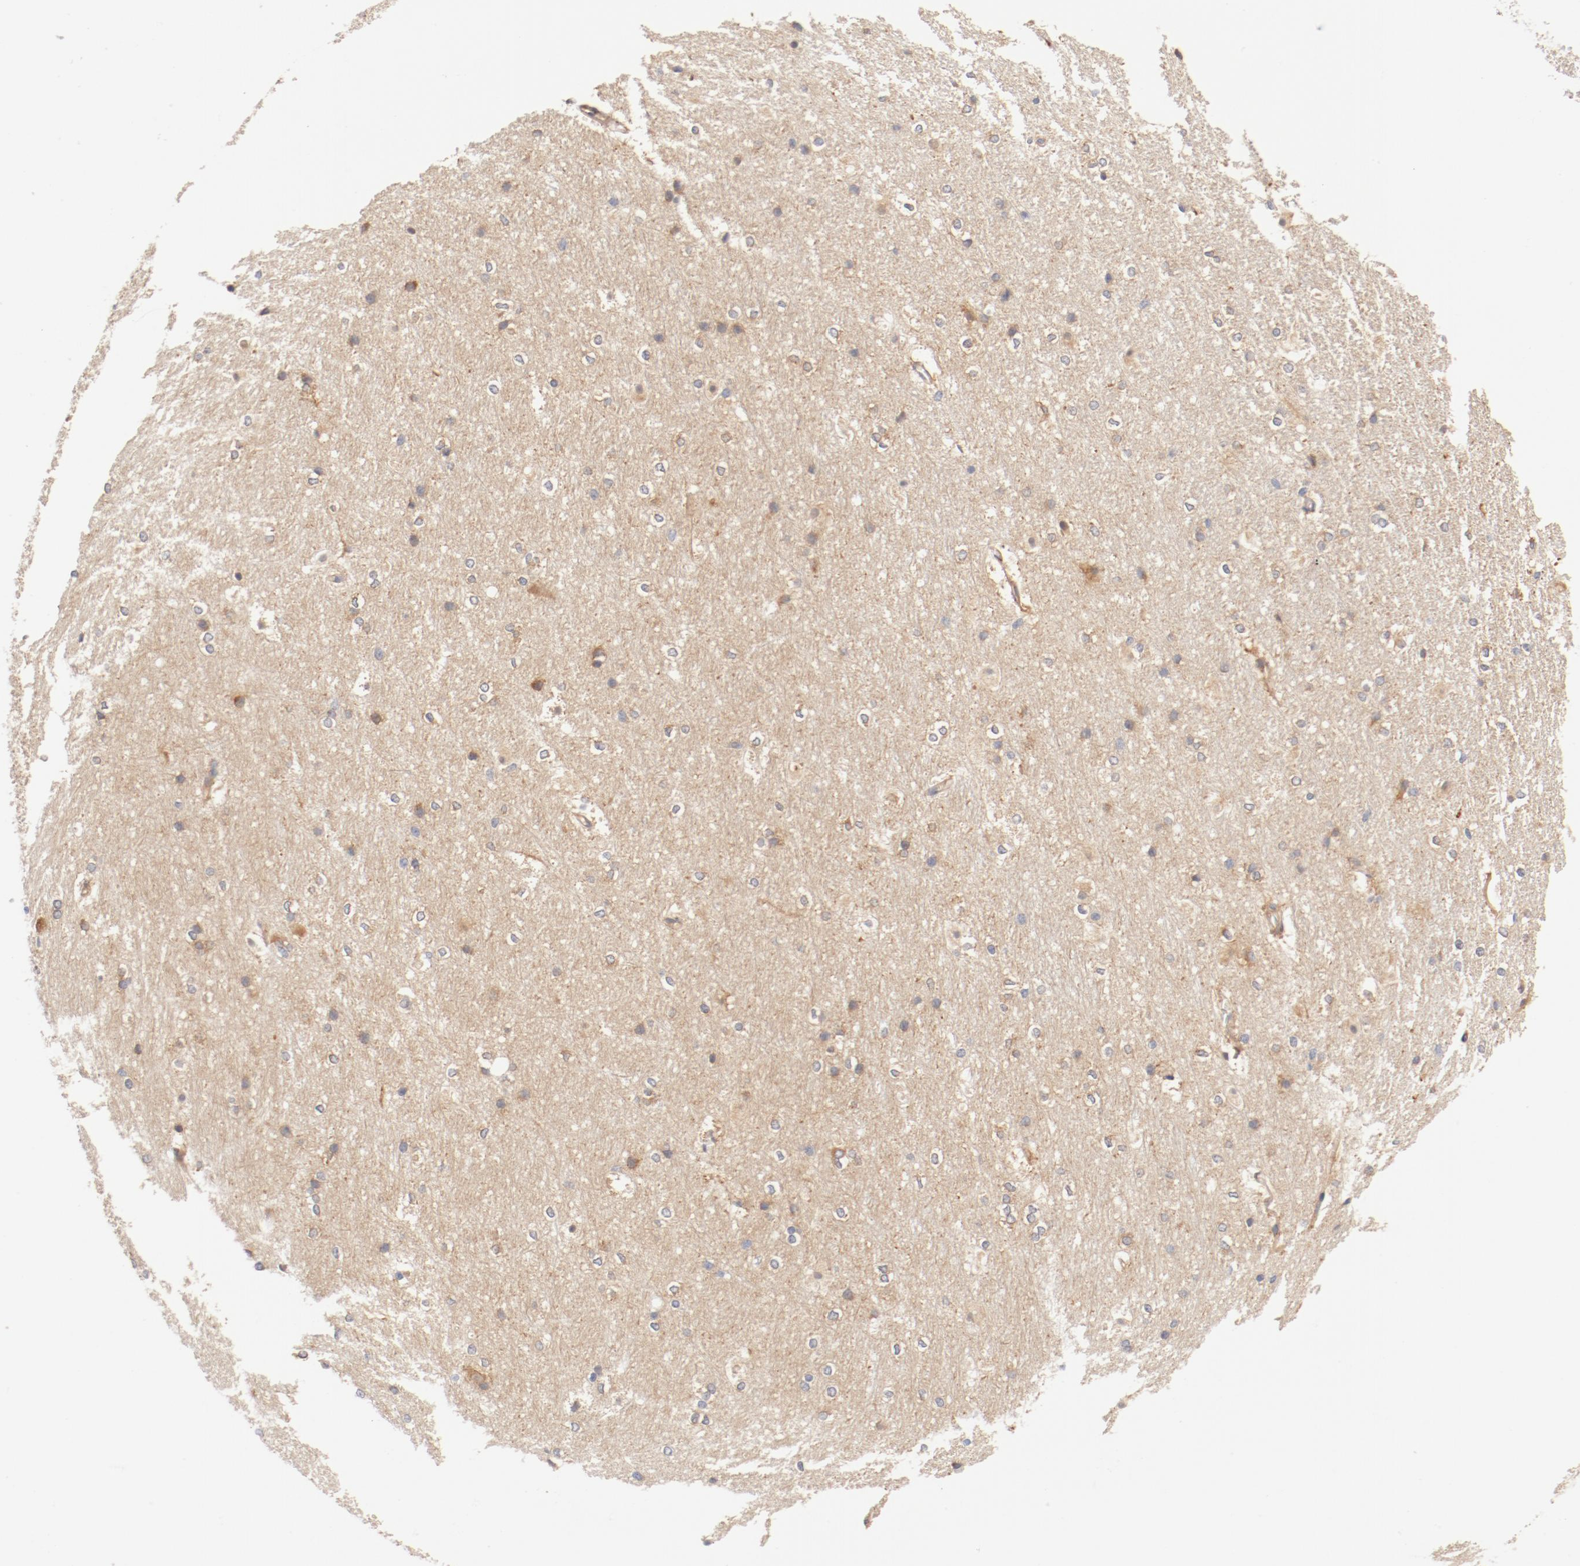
{"staining": {"intensity": "moderate", "quantity": "25%-75%", "location": "cytoplasmic/membranous"}, "tissue": "hippocampus", "cell_type": "Glial cells", "image_type": "normal", "snomed": [{"axis": "morphology", "description": "Normal tissue, NOS"}, {"axis": "topography", "description": "Hippocampus"}], "caption": "High-power microscopy captured an immunohistochemistry (IHC) histopathology image of unremarkable hippocampus, revealing moderate cytoplasmic/membranous staining in about 25%-75% of glial cells. (Stains: DAB in brown, nuclei in blue, Microscopy: brightfield microscopy at high magnification).", "gene": "DYNC1H1", "patient": {"sex": "female", "age": 19}}